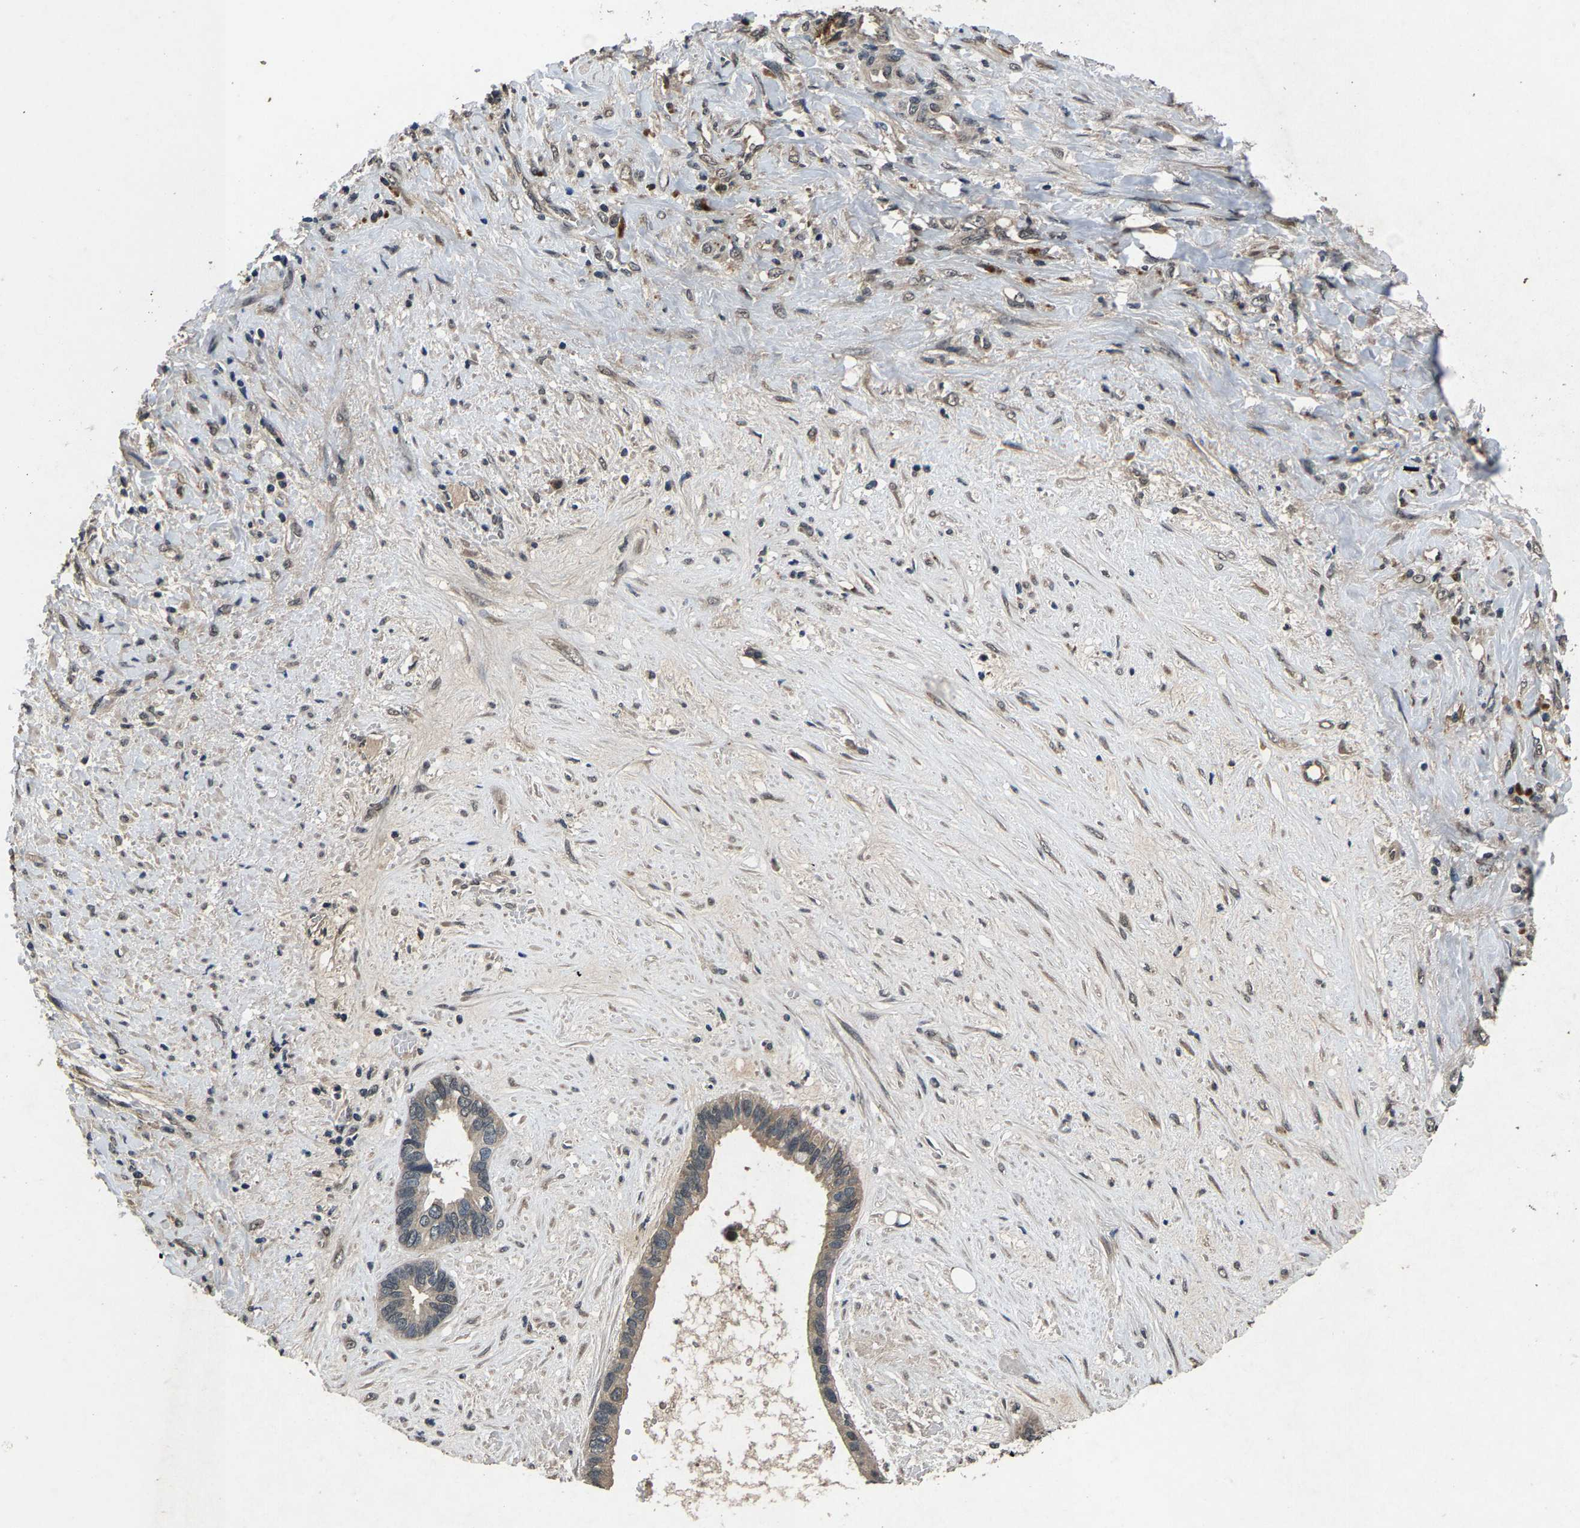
{"staining": {"intensity": "weak", "quantity": "<25%", "location": "cytoplasmic/membranous,nuclear"}, "tissue": "liver cancer", "cell_type": "Tumor cells", "image_type": "cancer", "snomed": [{"axis": "morphology", "description": "Cholangiocarcinoma"}, {"axis": "topography", "description": "Liver"}], "caption": "Immunohistochemistry histopathology image of neoplastic tissue: human liver cholangiocarcinoma stained with DAB (3,3'-diaminobenzidine) displays no significant protein expression in tumor cells.", "gene": "HUWE1", "patient": {"sex": "female", "age": 65}}